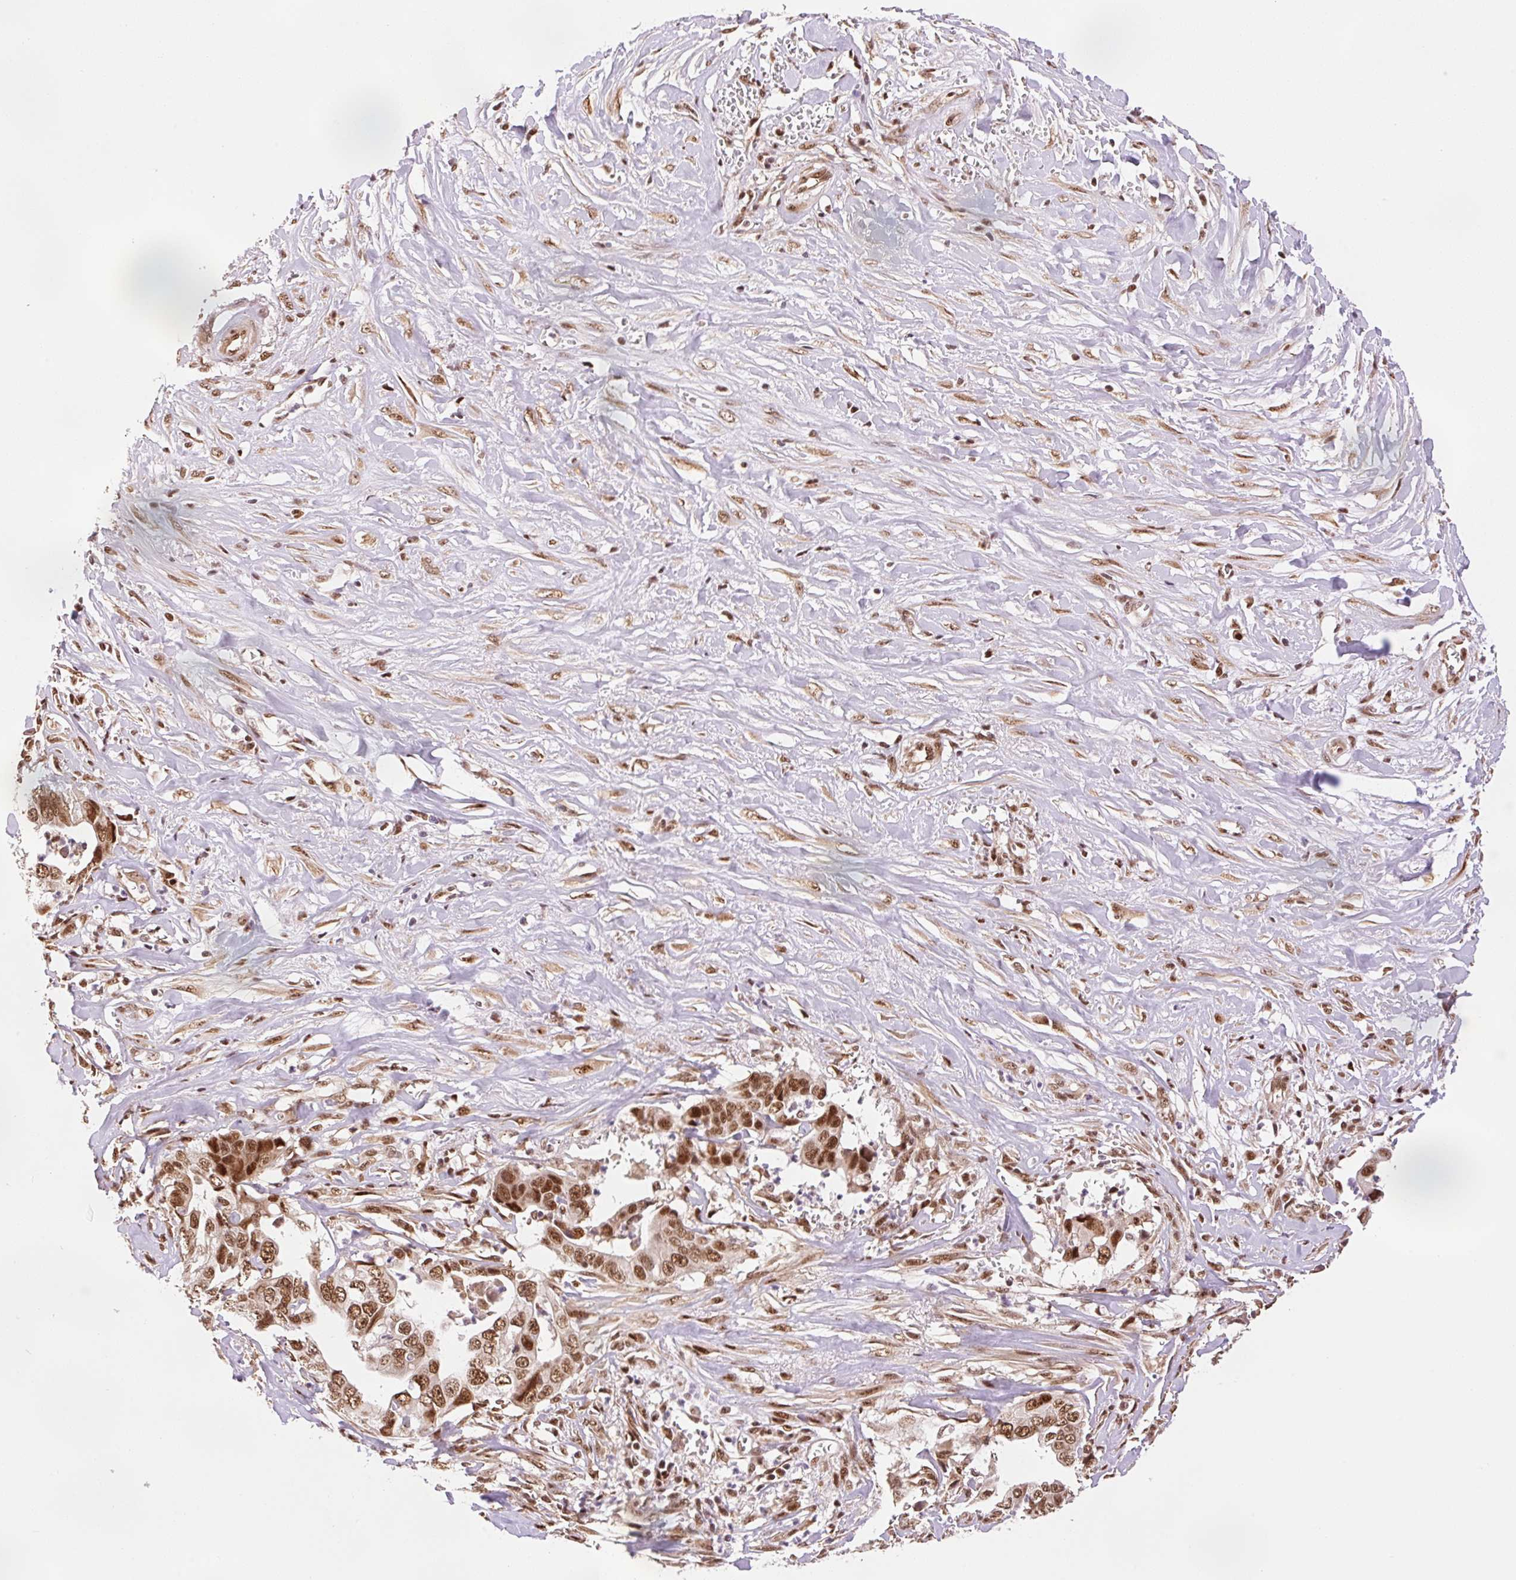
{"staining": {"intensity": "moderate", "quantity": ">75%", "location": "nuclear"}, "tissue": "liver cancer", "cell_type": "Tumor cells", "image_type": "cancer", "snomed": [{"axis": "morphology", "description": "Cholangiocarcinoma"}, {"axis": "topography", "description": "Liver"}], "caption": "Liver cholangiocarcinoma stained for a protein (brown) reveals moderate nuclear positive positivity in about >75% of tumor cells.", "gene": "INTS8", "patient": {"sex": "female", "age": 79}}